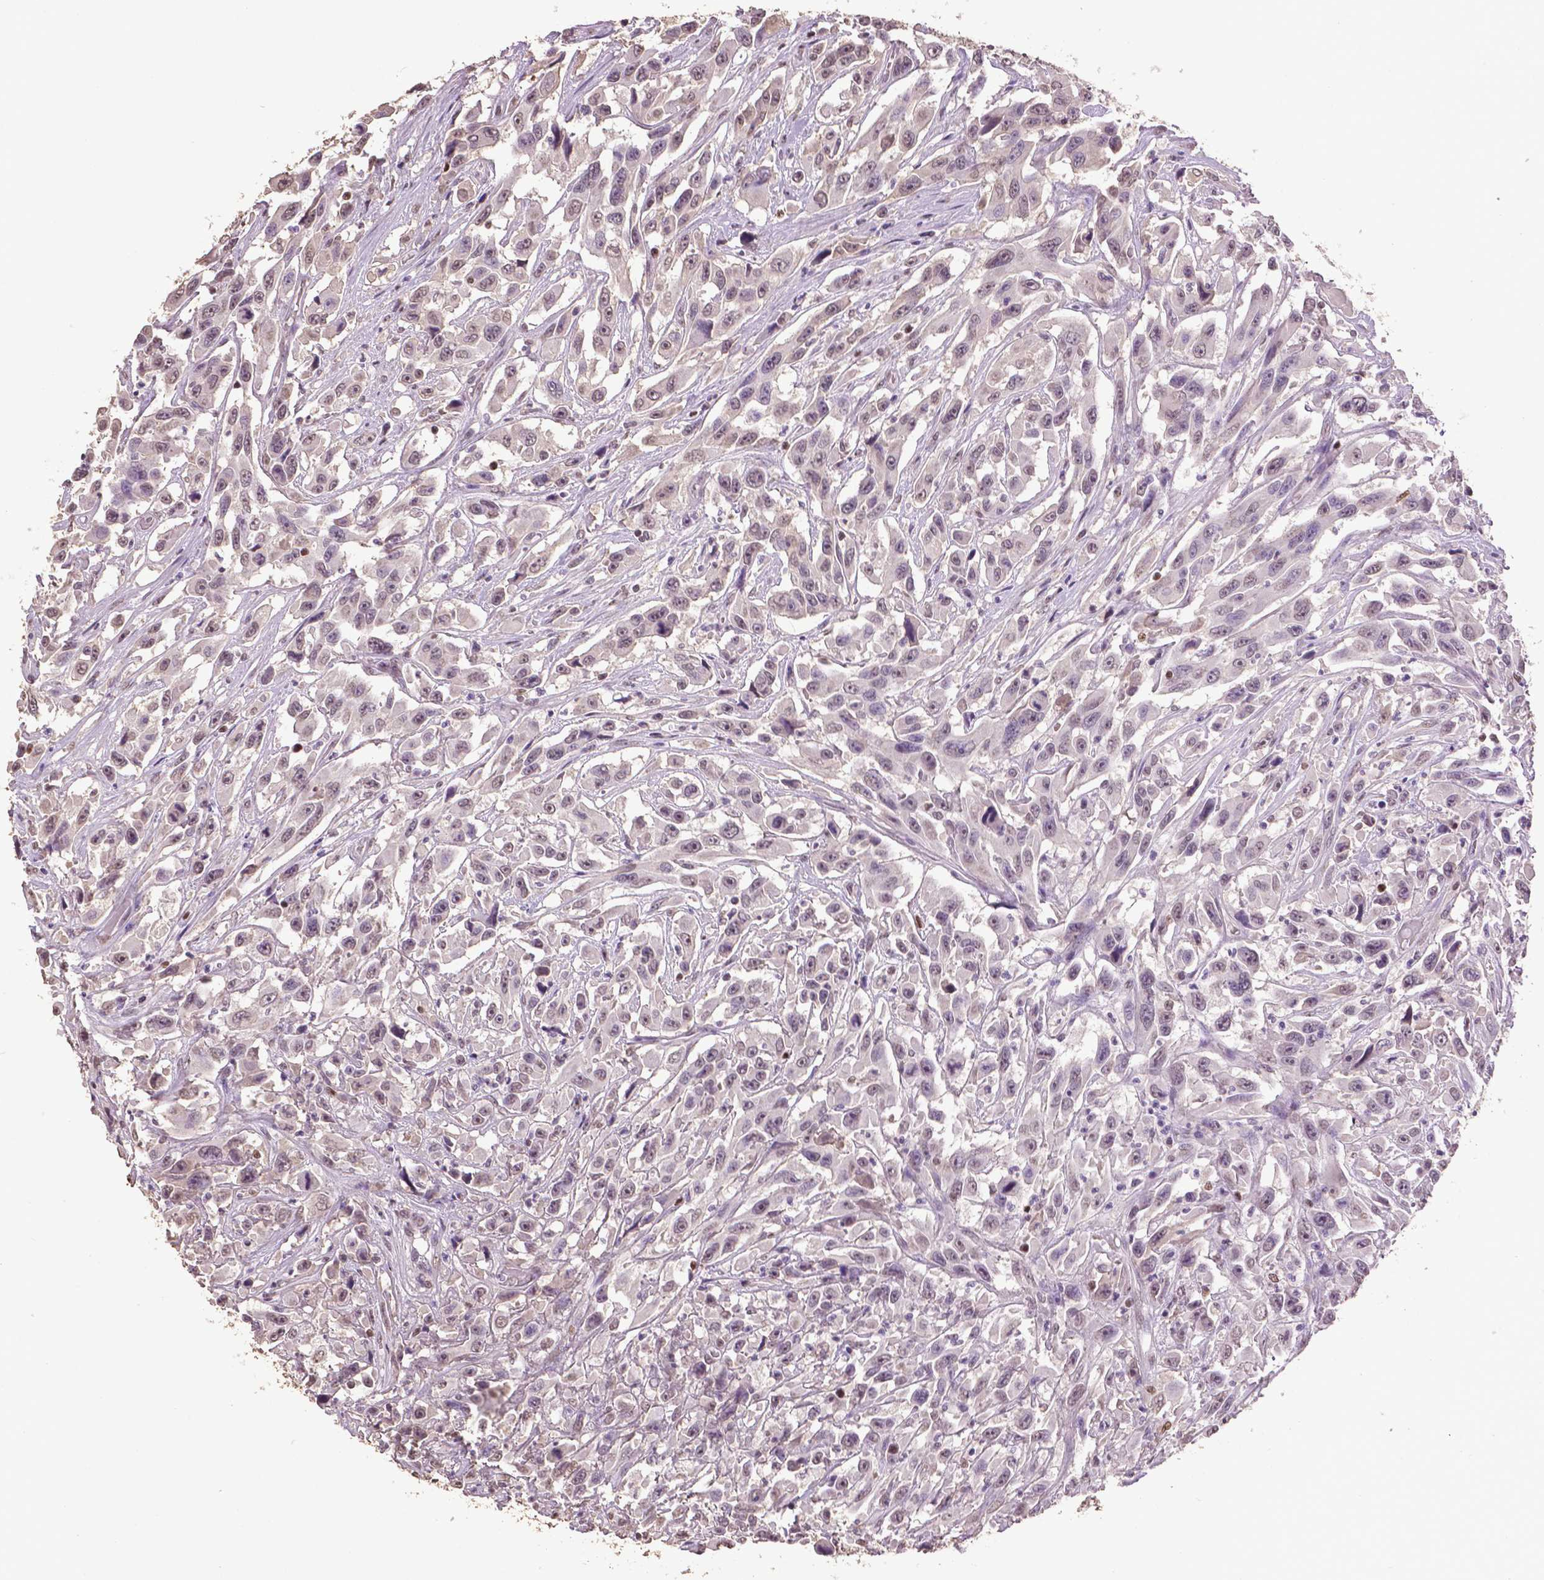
{"staining": {"intensity": "negative", "quantity": "none", "location": "none"}, "tissue": "urothelial cancer", "cell_type": "Tumor cells", "image_type": "cancer", "snomed": [{"axis": "morphology", "description": "Urothelial carcinoma, High grade"}, {"axis": "topography", "description": "Urinary bladder"}], "caption": "DAB immunohistochemical staining of human urothelial carcinoma (high-grade) shows no significant positivity in tumor cells.", "gene": "RUNX3", "patient": {"sex": "male", "age": 53}}